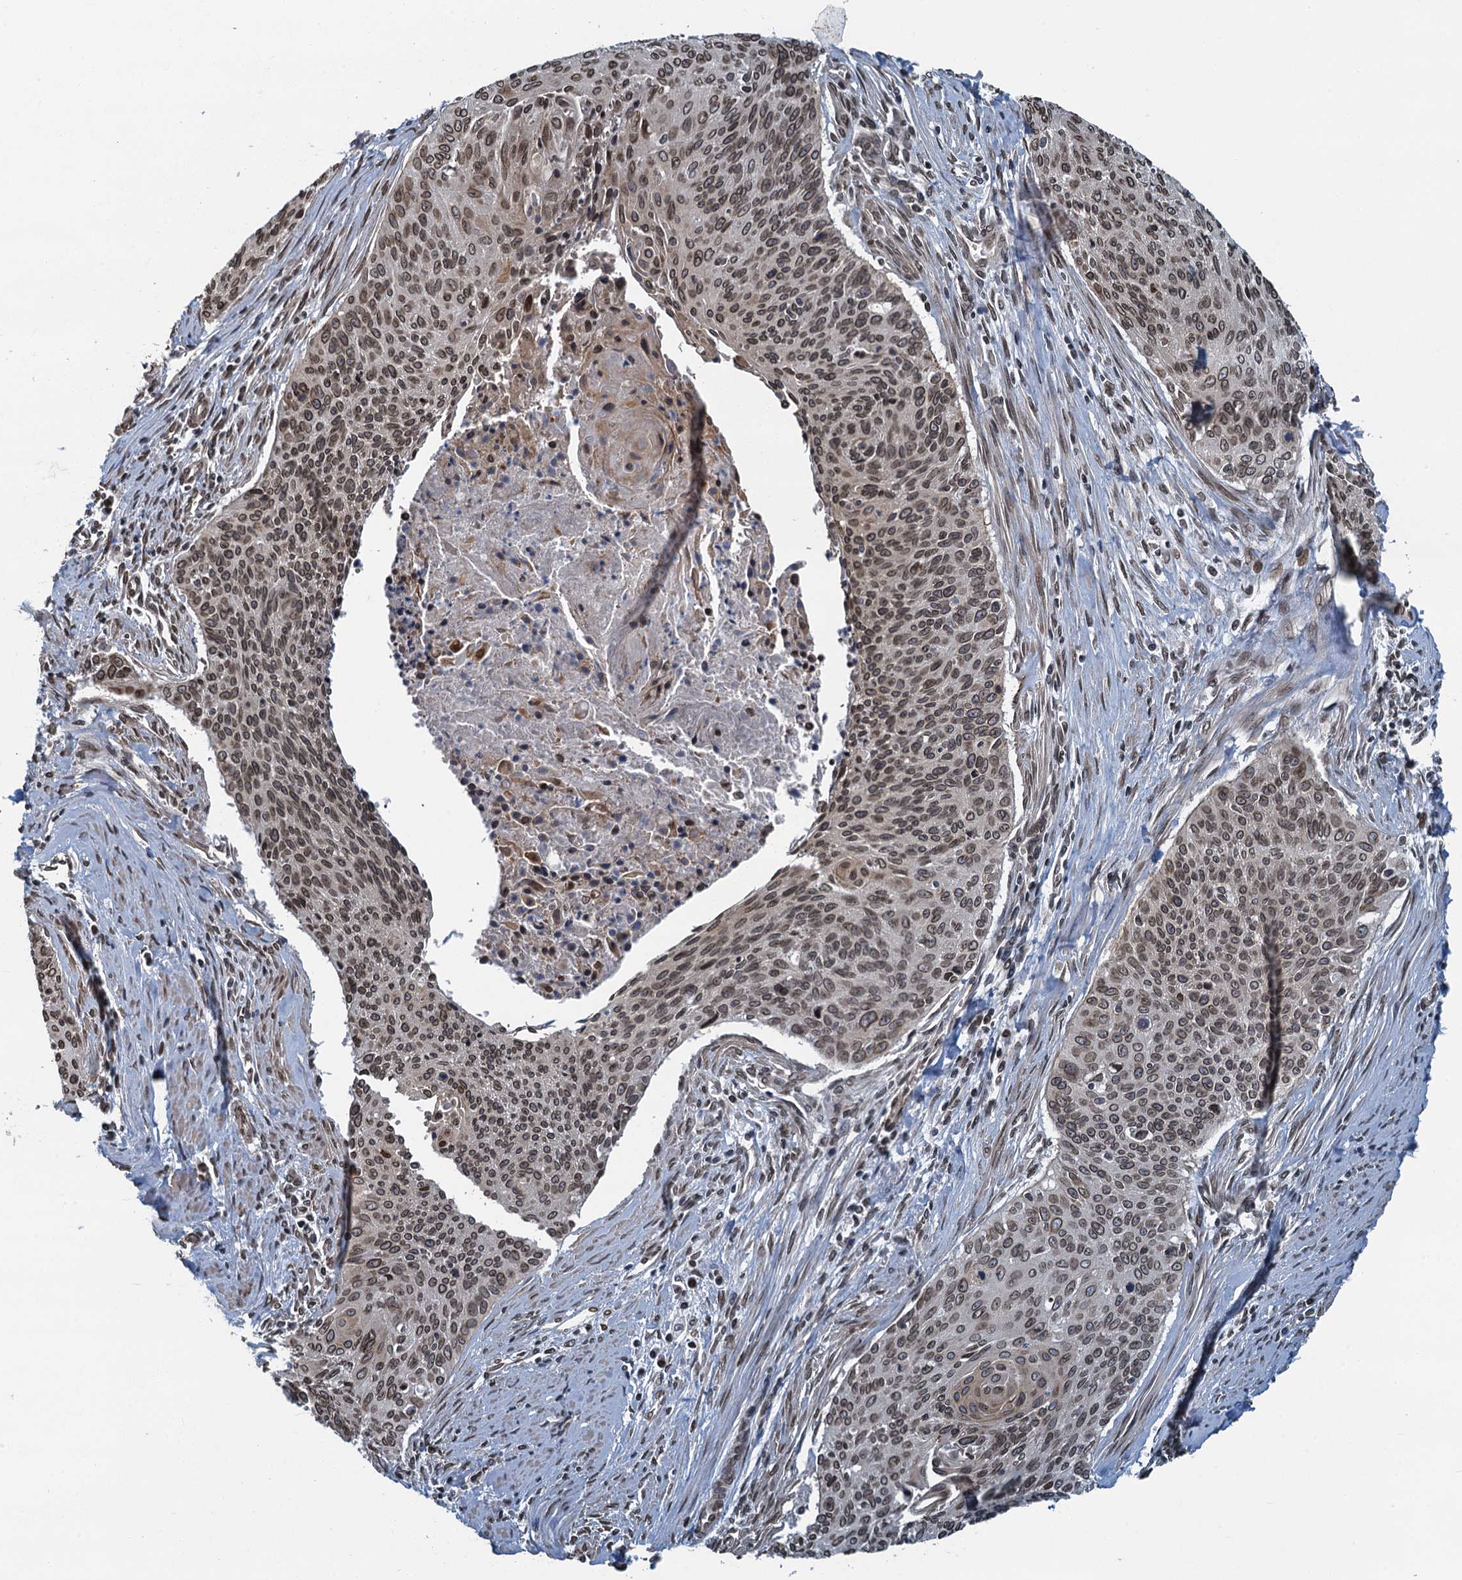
{"staining": {"intensity": "moderate", "quantity": ">75%", "location": "cytoplasmic/membranous,nuclear"}, "tissue": "cervical cancer", "cell_type": "Tumor cells", "image_type": "cancer", "snomed": [{"axis": "morphology", "description": "Squamous cell carcinoma, NOS"}, {"axis": "topography", "description": "Cervix"}], "caption": "Human cervical cancer stained with a protein marker displays moderate staining in tumor cells.", "gene": "CCDC34", "patient": {"sex": "female", "age": 55}}